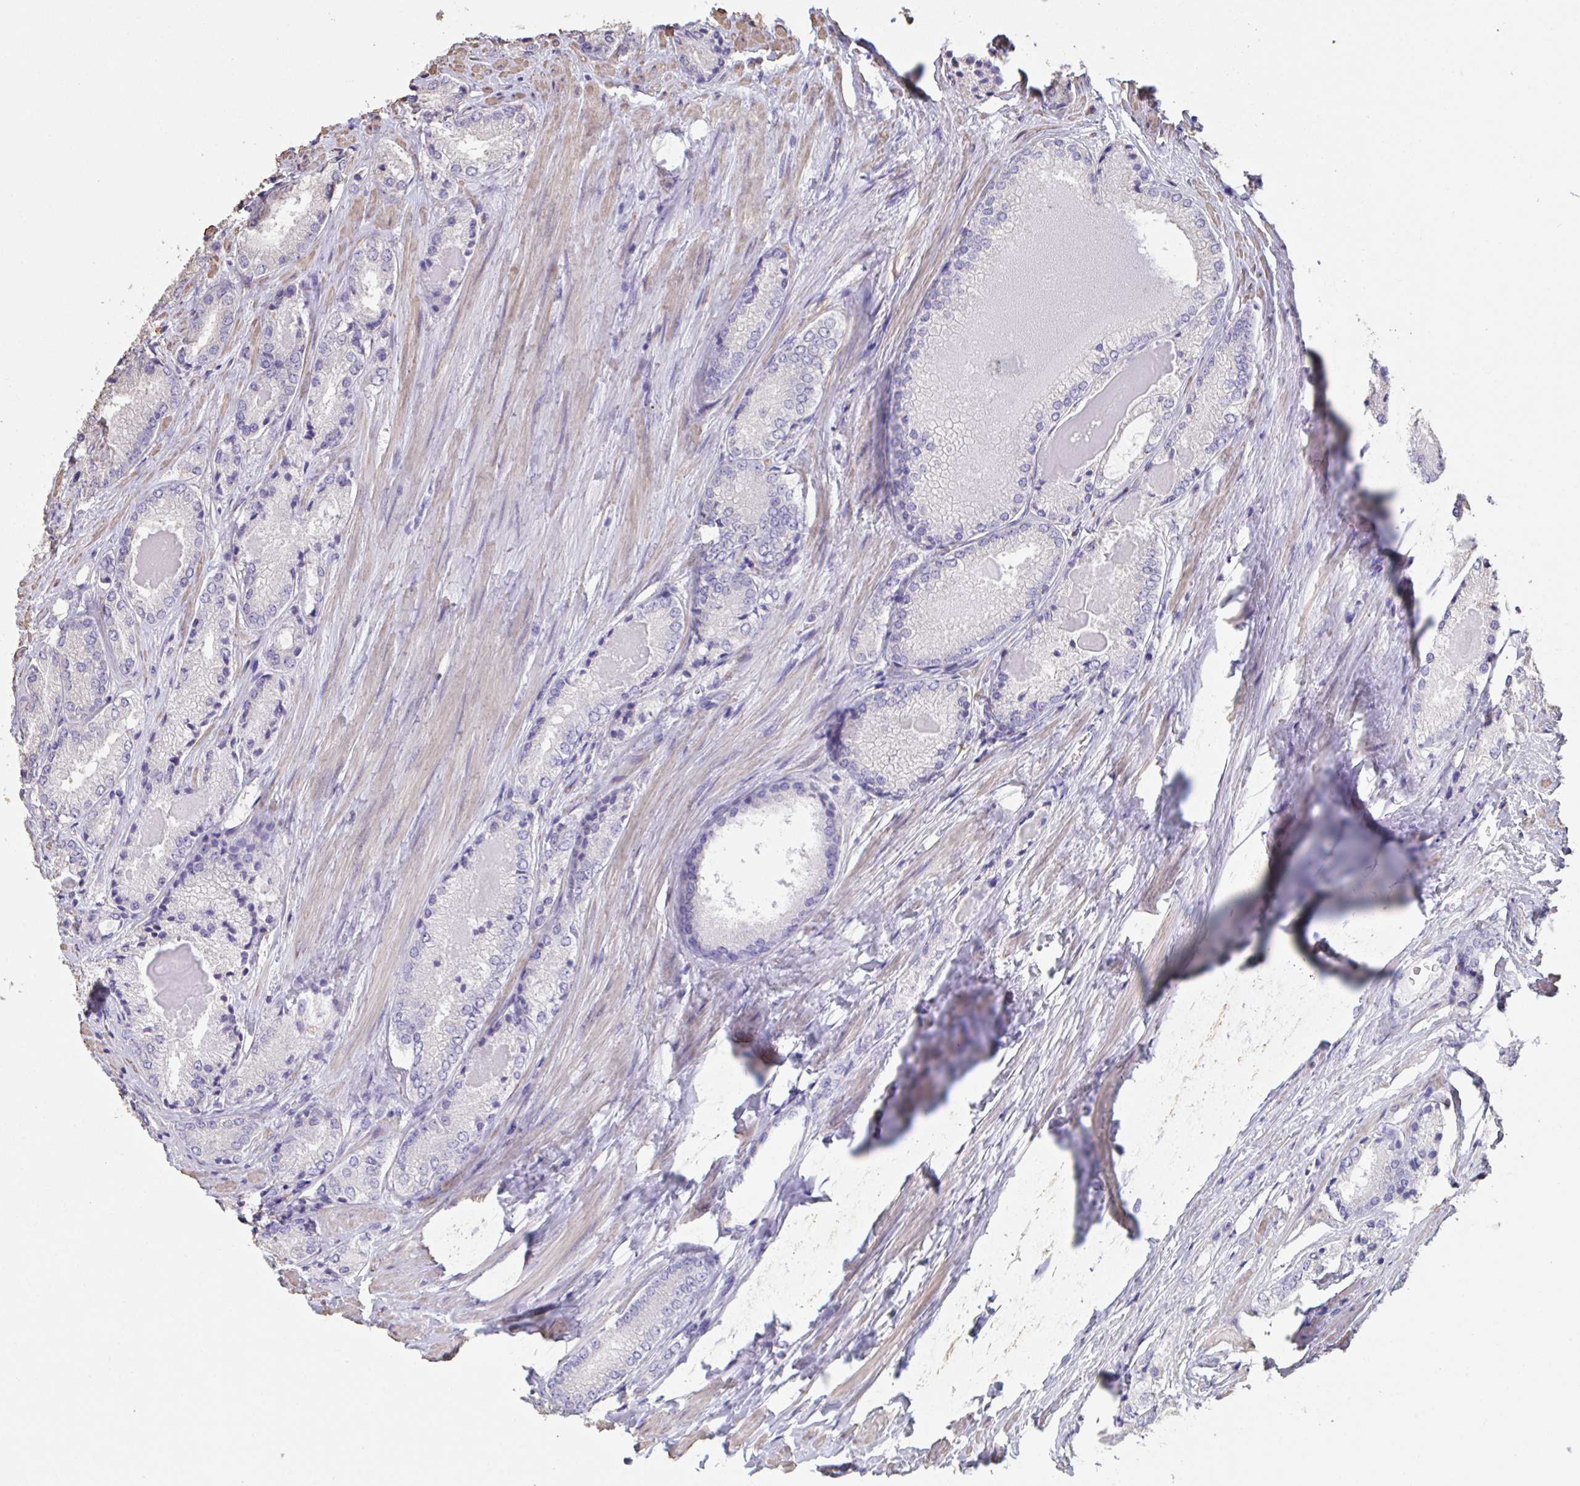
{"staining": {"intensity": "negative", "quantity": "none", "location": "none"}, "tissue": "prostate cancer", "cell_type": "Tumor cells", "image_type": "cancer", "snomed": [{"axis": "morphology", "description": "Adenocarcinoma, NOS"}, {"axis": "morphology", "description": "Adenocarcinoma, Low grade"}, {"axis": "topography", "description": "Prostate"}], "caption": "A micrograph of human low-grade adenocarcinoma (prostate) is negative for staining in tumor cells.", "gene": "IL23R", "patient": {"sex": "male", "age": 68}}